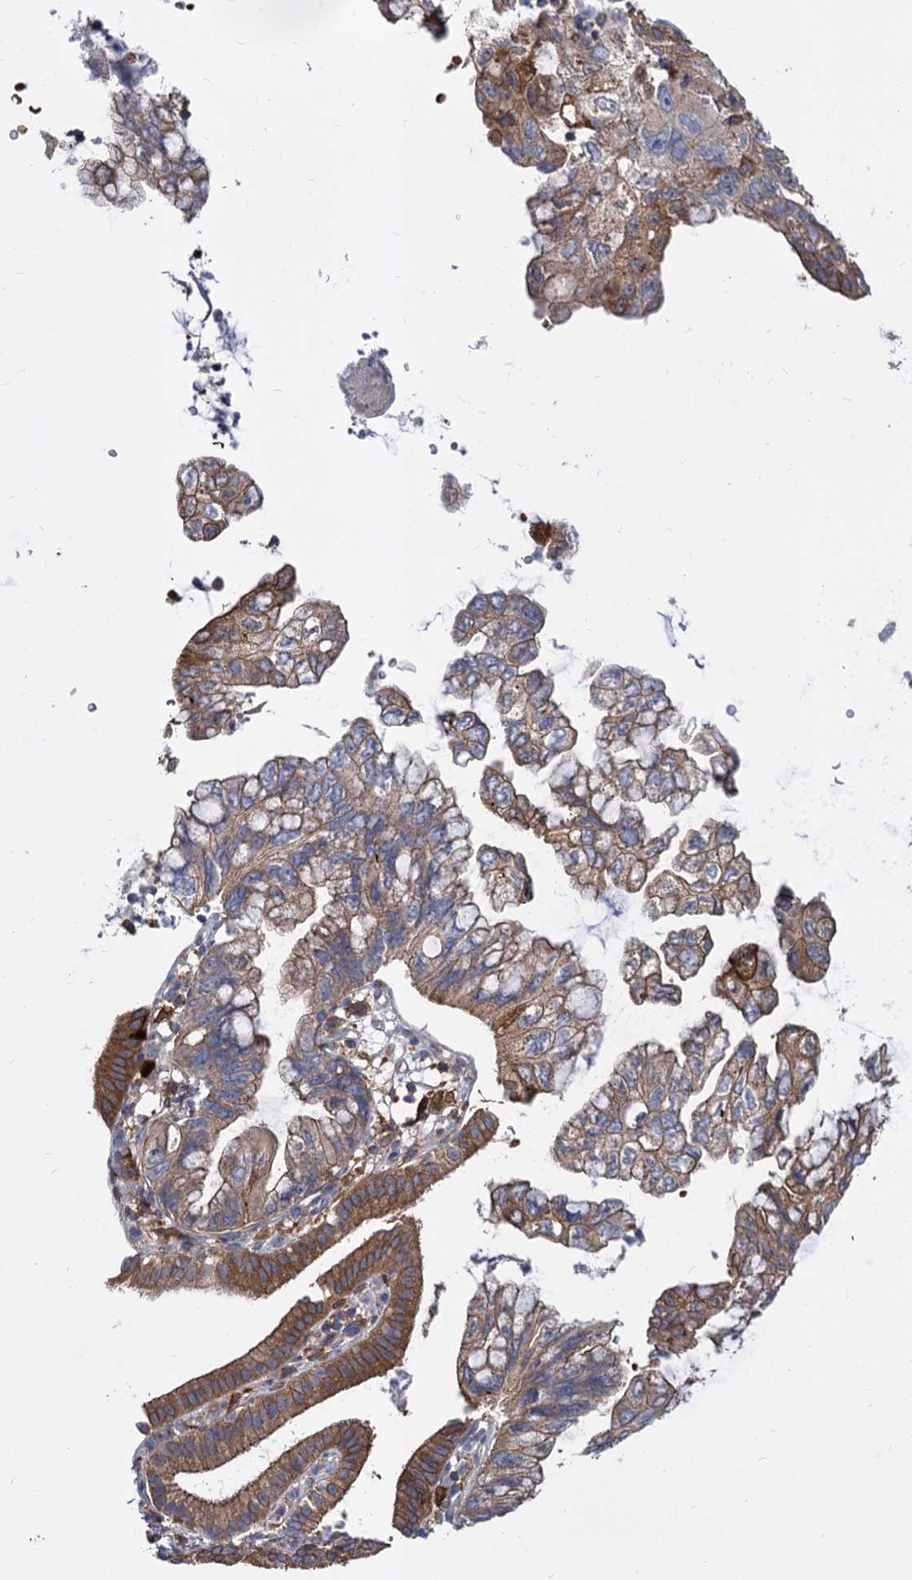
{"staining": {"intensity": "moderate", "quantity": ">75%", "location": "cytoplasmic/membranous"}, "tissue": "pancreatic cancer", "cell_type": "Tumor cells", "image_type": "cancer", "snomed": [{"axis": "morphology", "description": "Adenocarcinoma, NOS"}, {"axis": "topography", "description": "Pancreas"}], "caption": "Adenocarcinoma (pancreatic) stained with a brown dye reveals moderate cytoplasmic/membranous positive staining in approximately >75% of tumor cells.", "gene": "GCLC", "patient": {"sex": "female", "age": 73}}